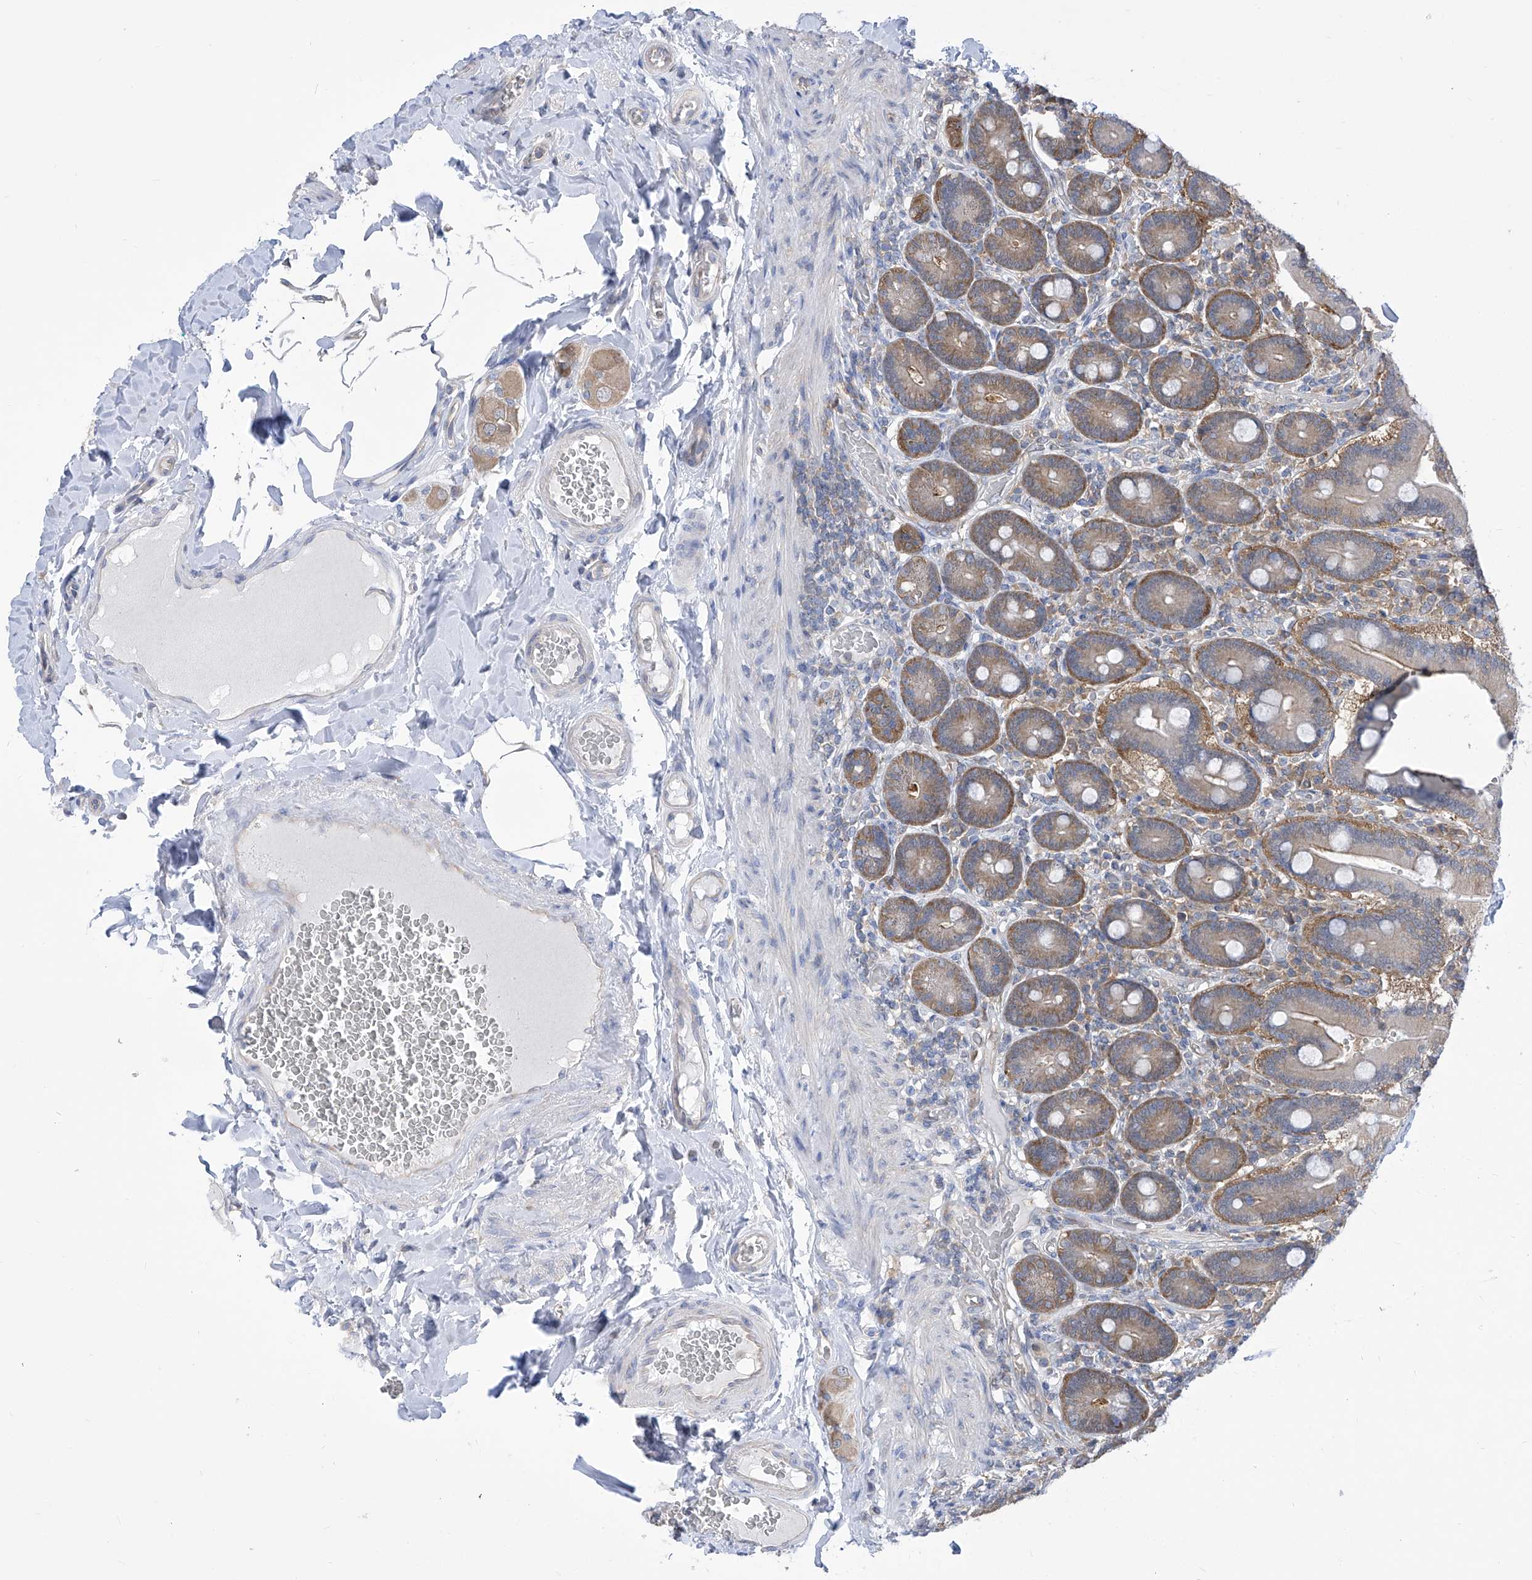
{"staining": {"intensity": "moderate", "quantity": "25%-75%", "location": "cytoplasmic/membranous"}, "tissue": "duodenum", "cell_type": "Glandular cells", "image_type": "normal", "snomed": [{"axis": "morphology", "description": "Normal tissue, NOS"}, {"axis": "topography", "description": "Duodenum"}], "caption": "The image reveals immunohistochemical staining of benign duodenum. There is moderate cytoplasmic/membranous staining is appreciated in about 25%-75% of glandular cells. (brown staining indicates protein expression, while blue staining denotes nuclei).", "gene": "EIF3M", "patient": {"sex": "female", "age": 62}}